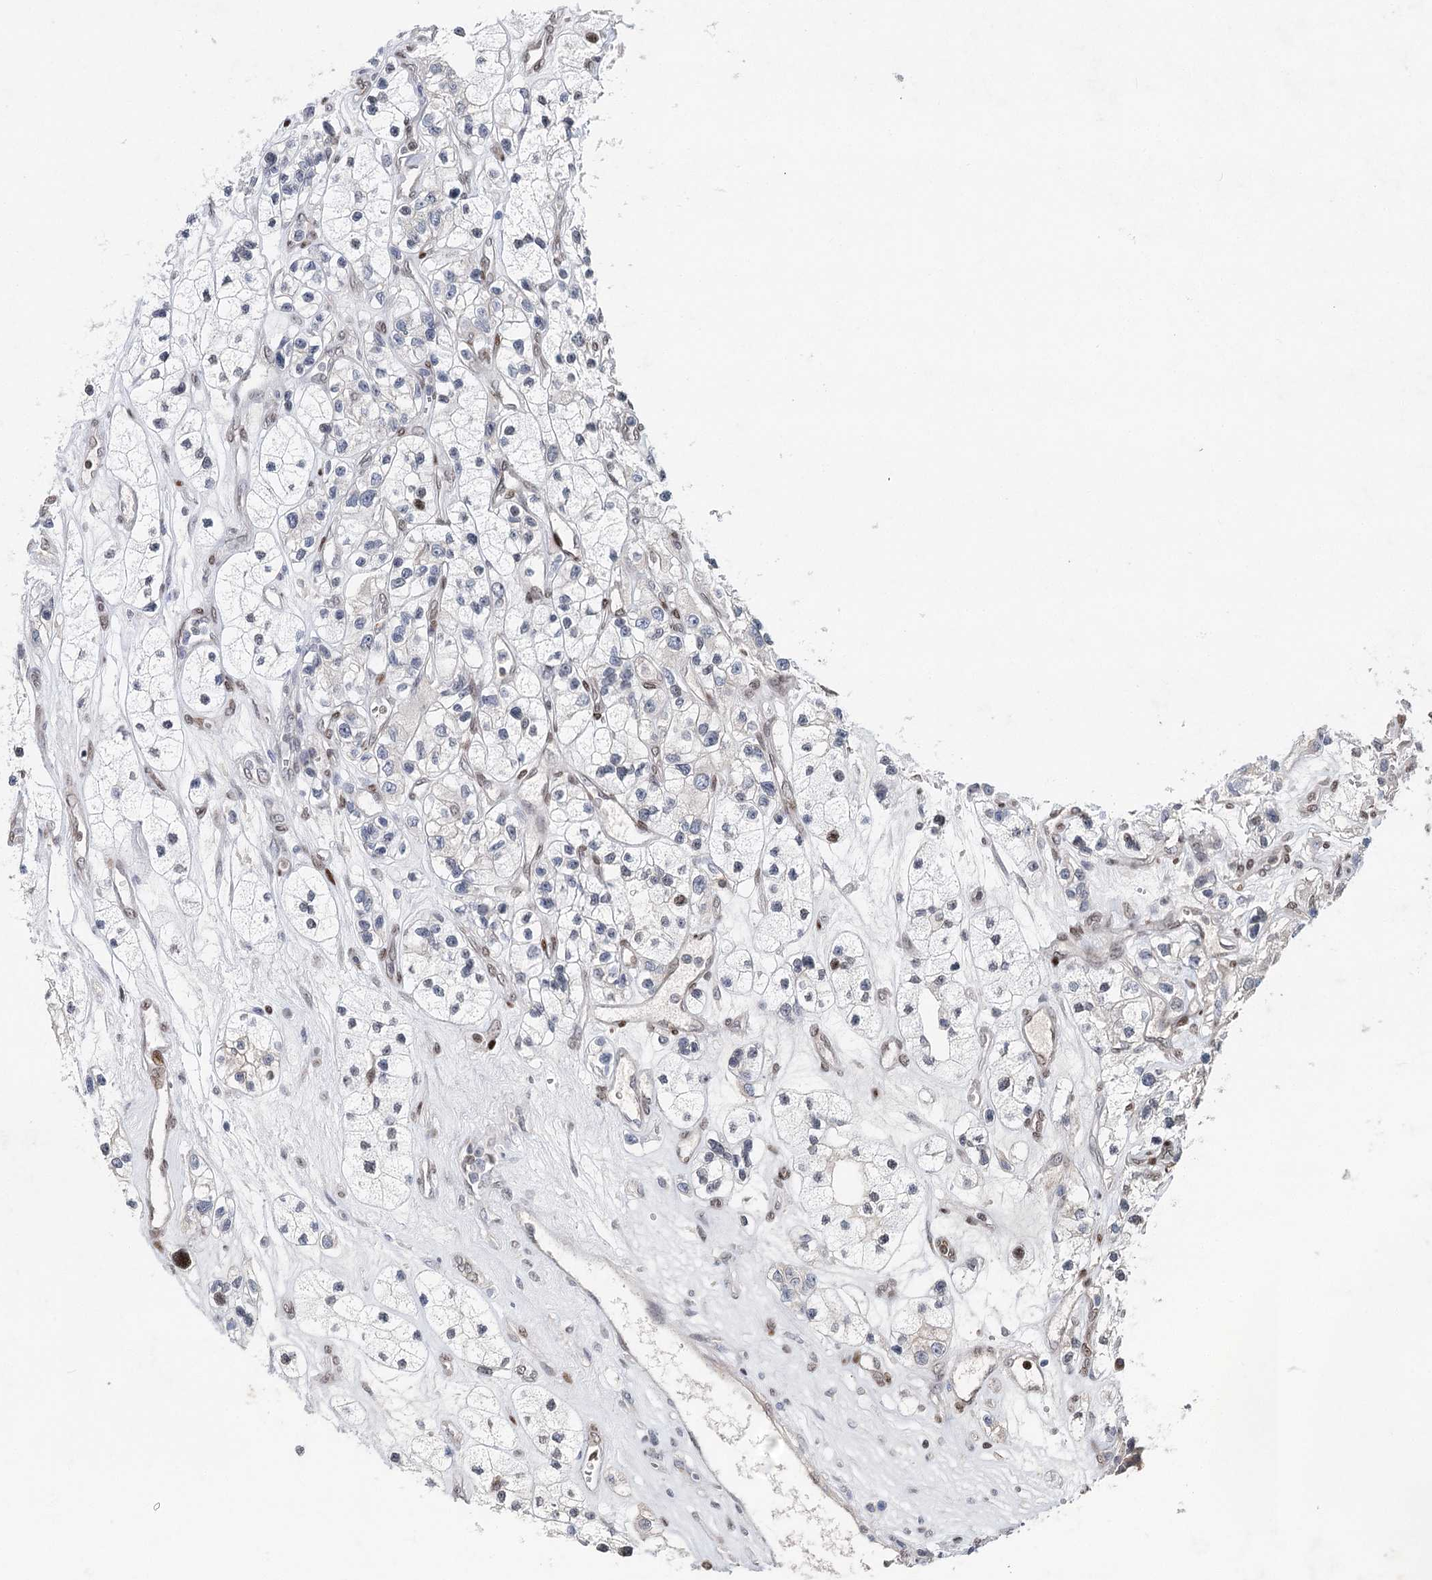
{"staining": {"intensity": "negative", "quantity": "none", "location": "none"}, "tissue": "renal cancer", "cell_type": "Tumor cells", "image_type": "cancer", "snomed": [{"axis": "morphology", "description": "Adenocarcinoma, NOS"}, {"axis": "topography", "description": "Kidney"}], "caption": "DAB (3,3'-diaminobenzidine) immunohistochemical staining of renal adenocarcinoma shows no significant expression in tumor cells.", "gene": "FRMD4A", "patient": {"sex": "female", "age": 57}}